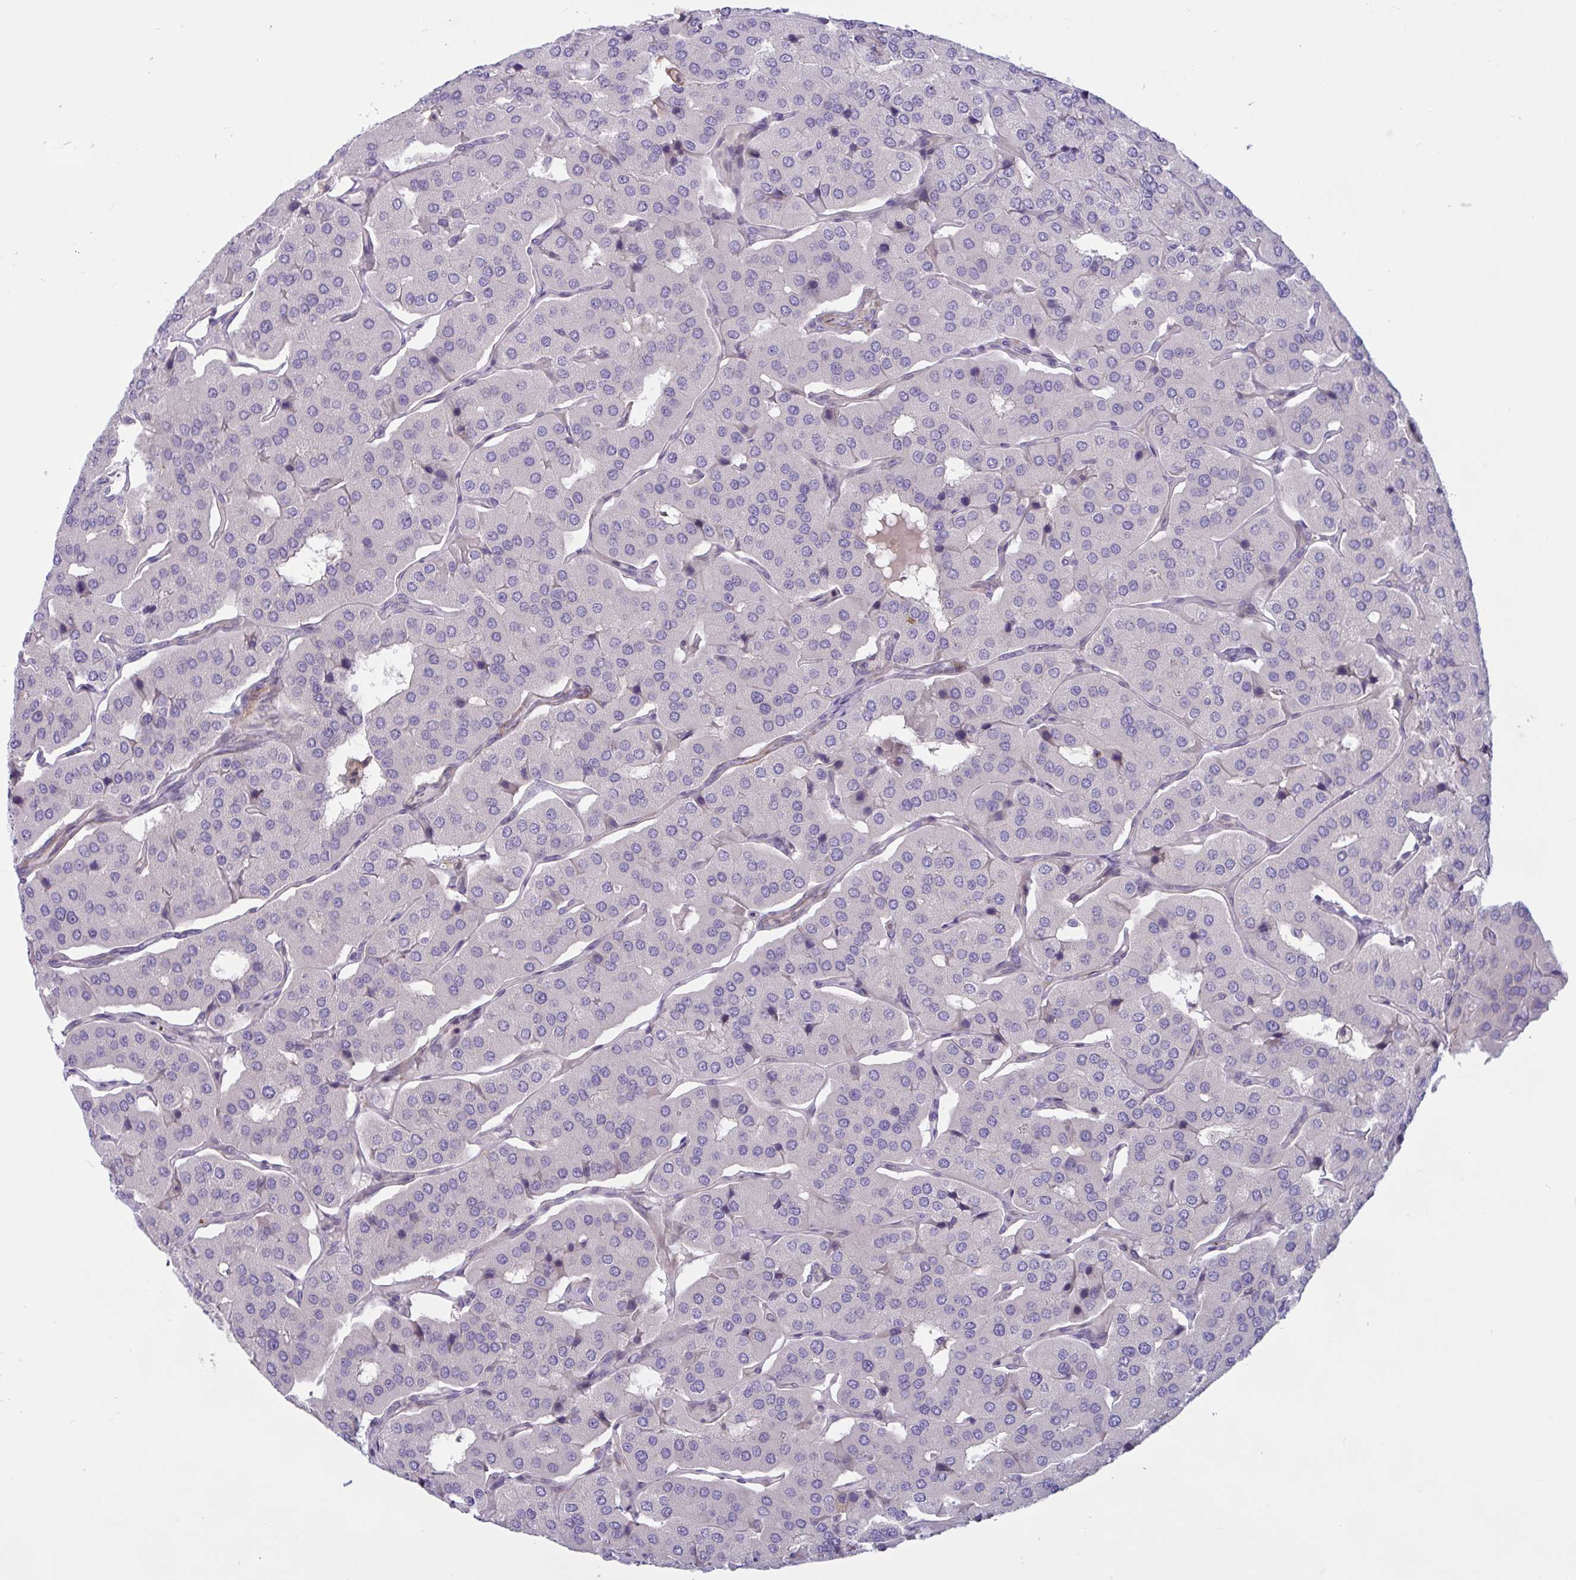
{"staining": {"intensity": "negative", "quantity": "none", "location": "none"}, "tissue": "parathyroid gland", "cell_type": "Glandular cells", "image_type": "normal", "snomed": [{"axis": "morphology", "description": "Normal tissue, NOS"}, {"axis": "morphology", "description": "Adenoma, NOS"}, {"axis": "topography", "description": "Parathyroid gland"}], "caption": "Immunohistochemistry (IHC) micrograph of benign human parathyroid gland stained for a protein (brown), which reveals no staining in glandular cells.", "gene": "TANK", "patient": {"sex": "female", "age": 86}}